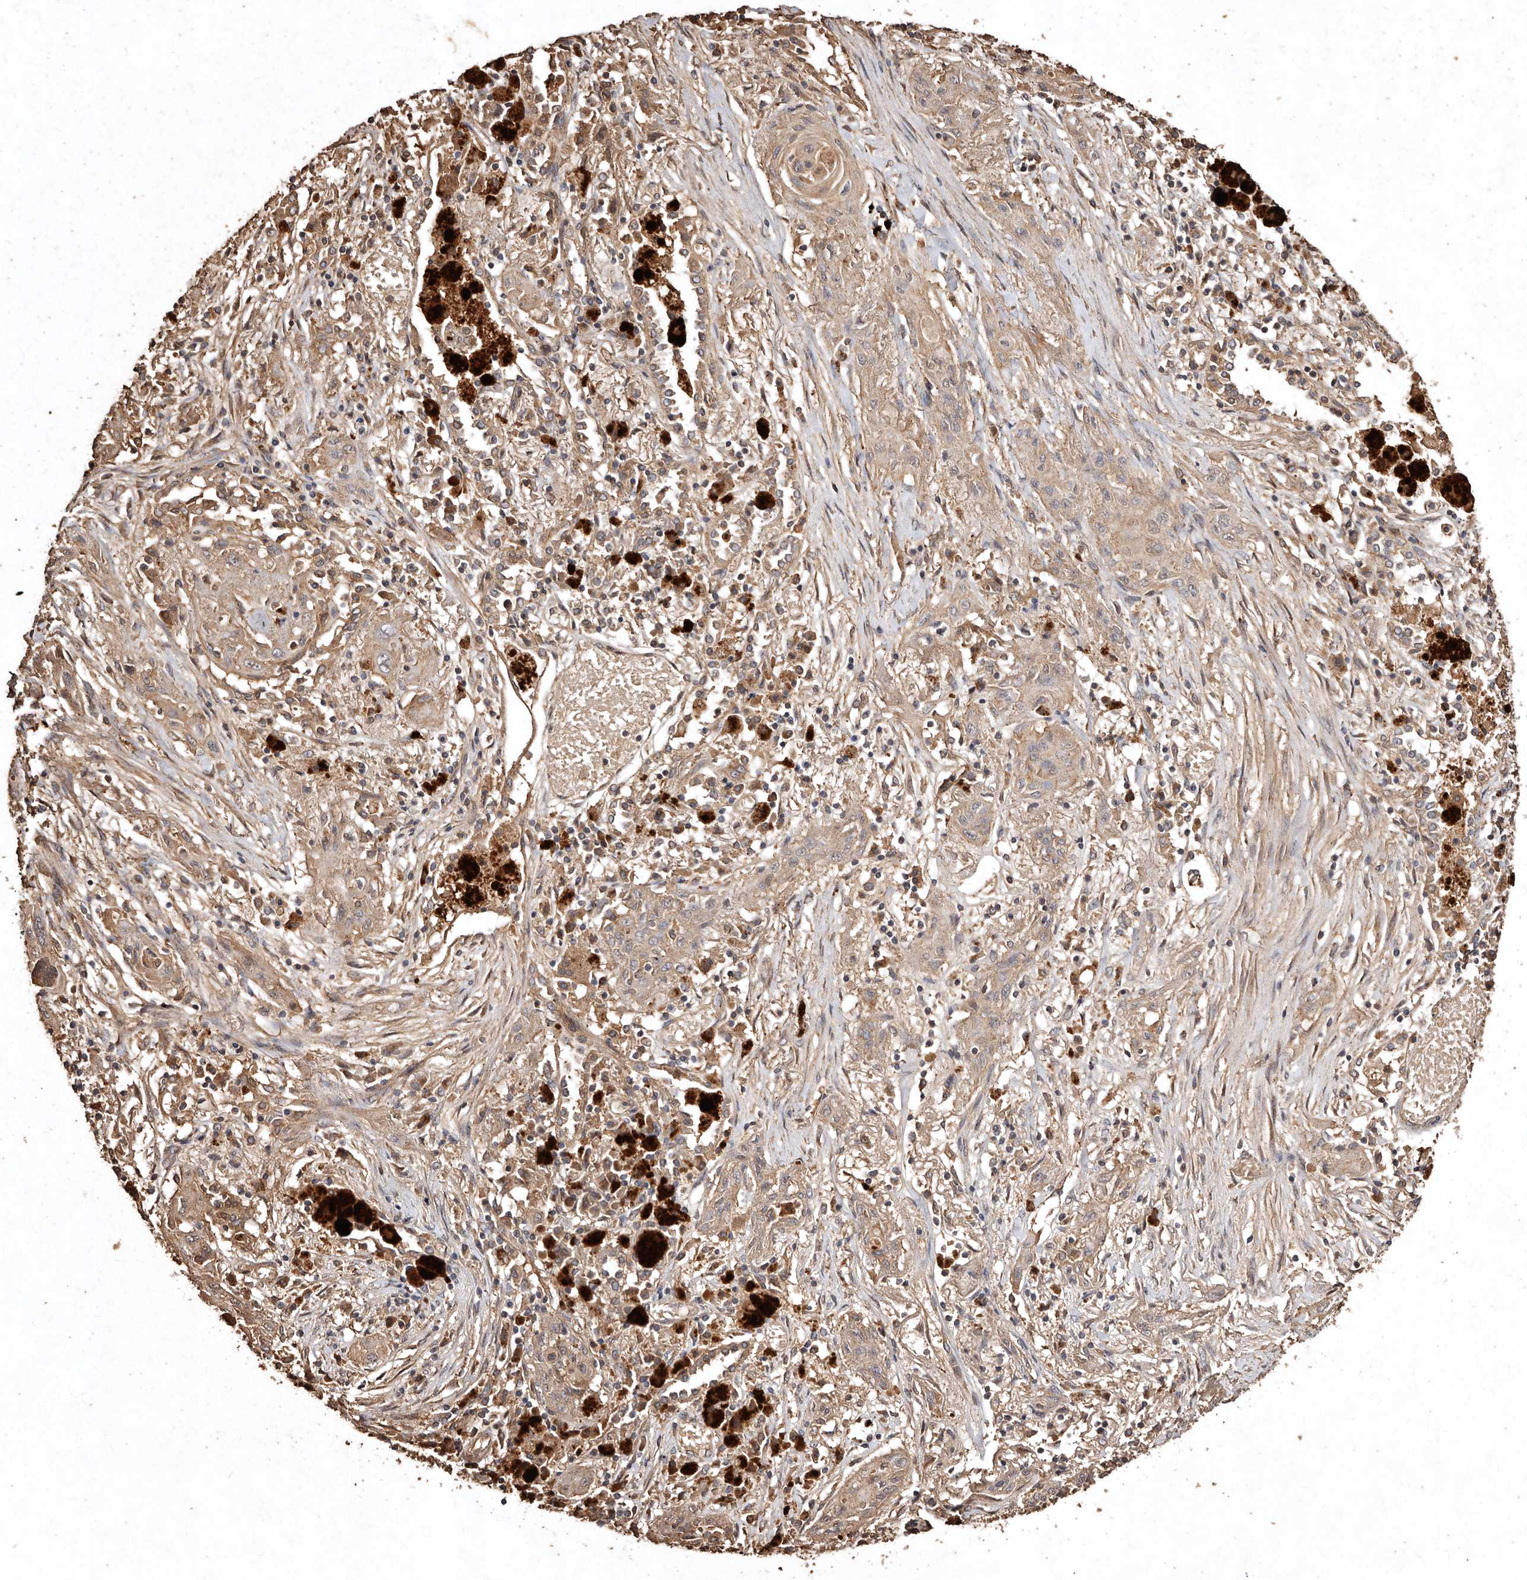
{"staining": {"intensity": "weak", "quantity": ">75%", "location": "cytoplasmic/membranous"}, "tissue": "lung cancer", "cell_type": "Tumor cells", "image_type": "cancer", "snomed": [{"axis": "morphology", "description": "Squamous cell carcinoma, NOS"}, {"axis": "topography", "description": "Lung"}], "caption": "About >75% of tumor cells in lung squamous cell carcinoma reveal weak cytoplasmic/membranous protein positivity as visualized by brown immunohistochemical staining.", "gene": "FARS2", "patient": {"sex": "female", "age": 47}}